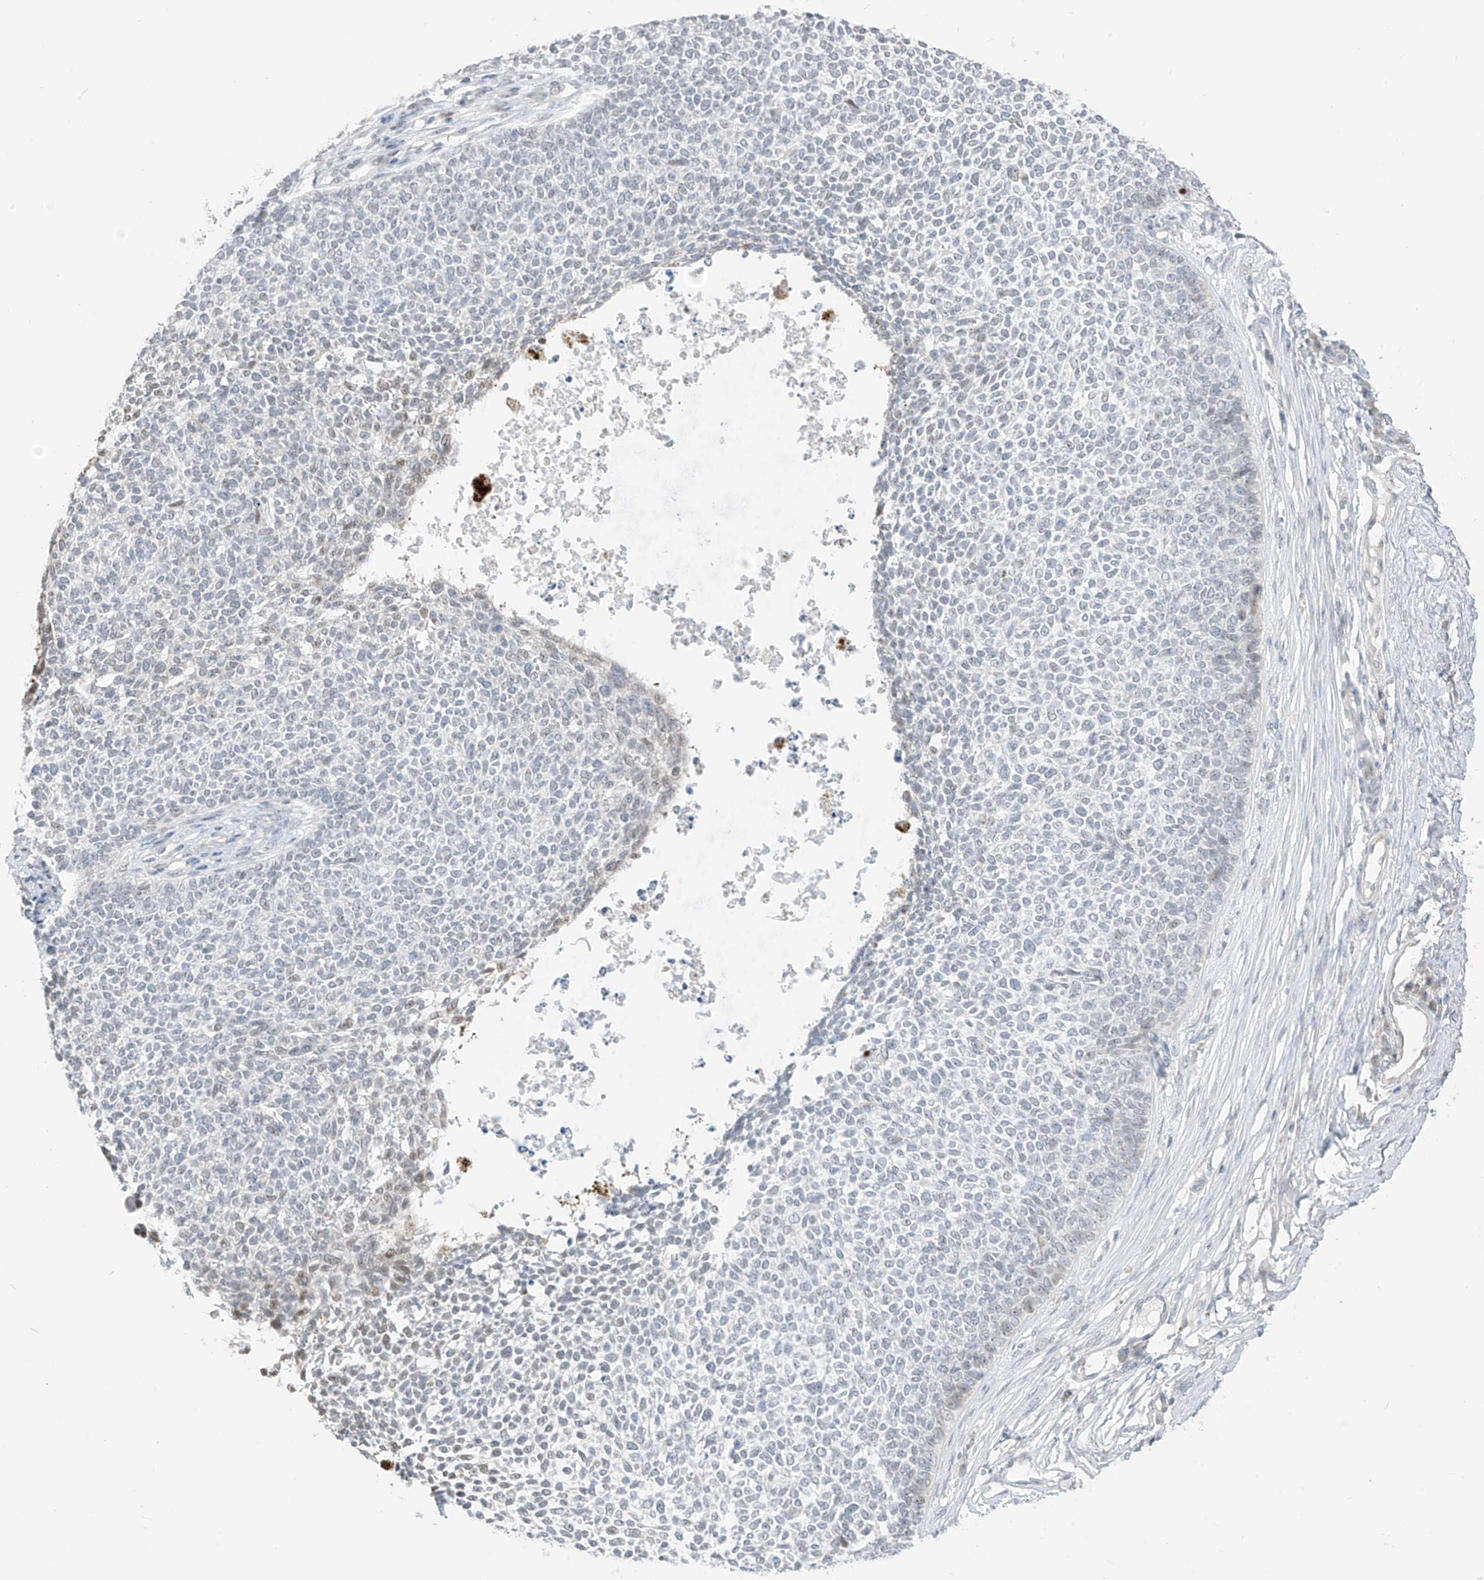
{"staining": {"intensity": "negative", "quantity": "none", "location": "none"}, "tissue": "skin cancer", "cell_type": "Tumor cells", "image_type": "cancer", "snomed": [{"axis": "morphology", "description": "Basal cell carcinoma"}, {"axis": "topography", "description": "Skin"}], "caption": "DAB immunohistochemical staining of skin cancer reveals no significant expression in tumor cells. (Immunohistochemistry (ihc), brightfield microscopy, high magnification).", "gene": "ASPRV1", "patient": {"sex": "female", "age": 84}}